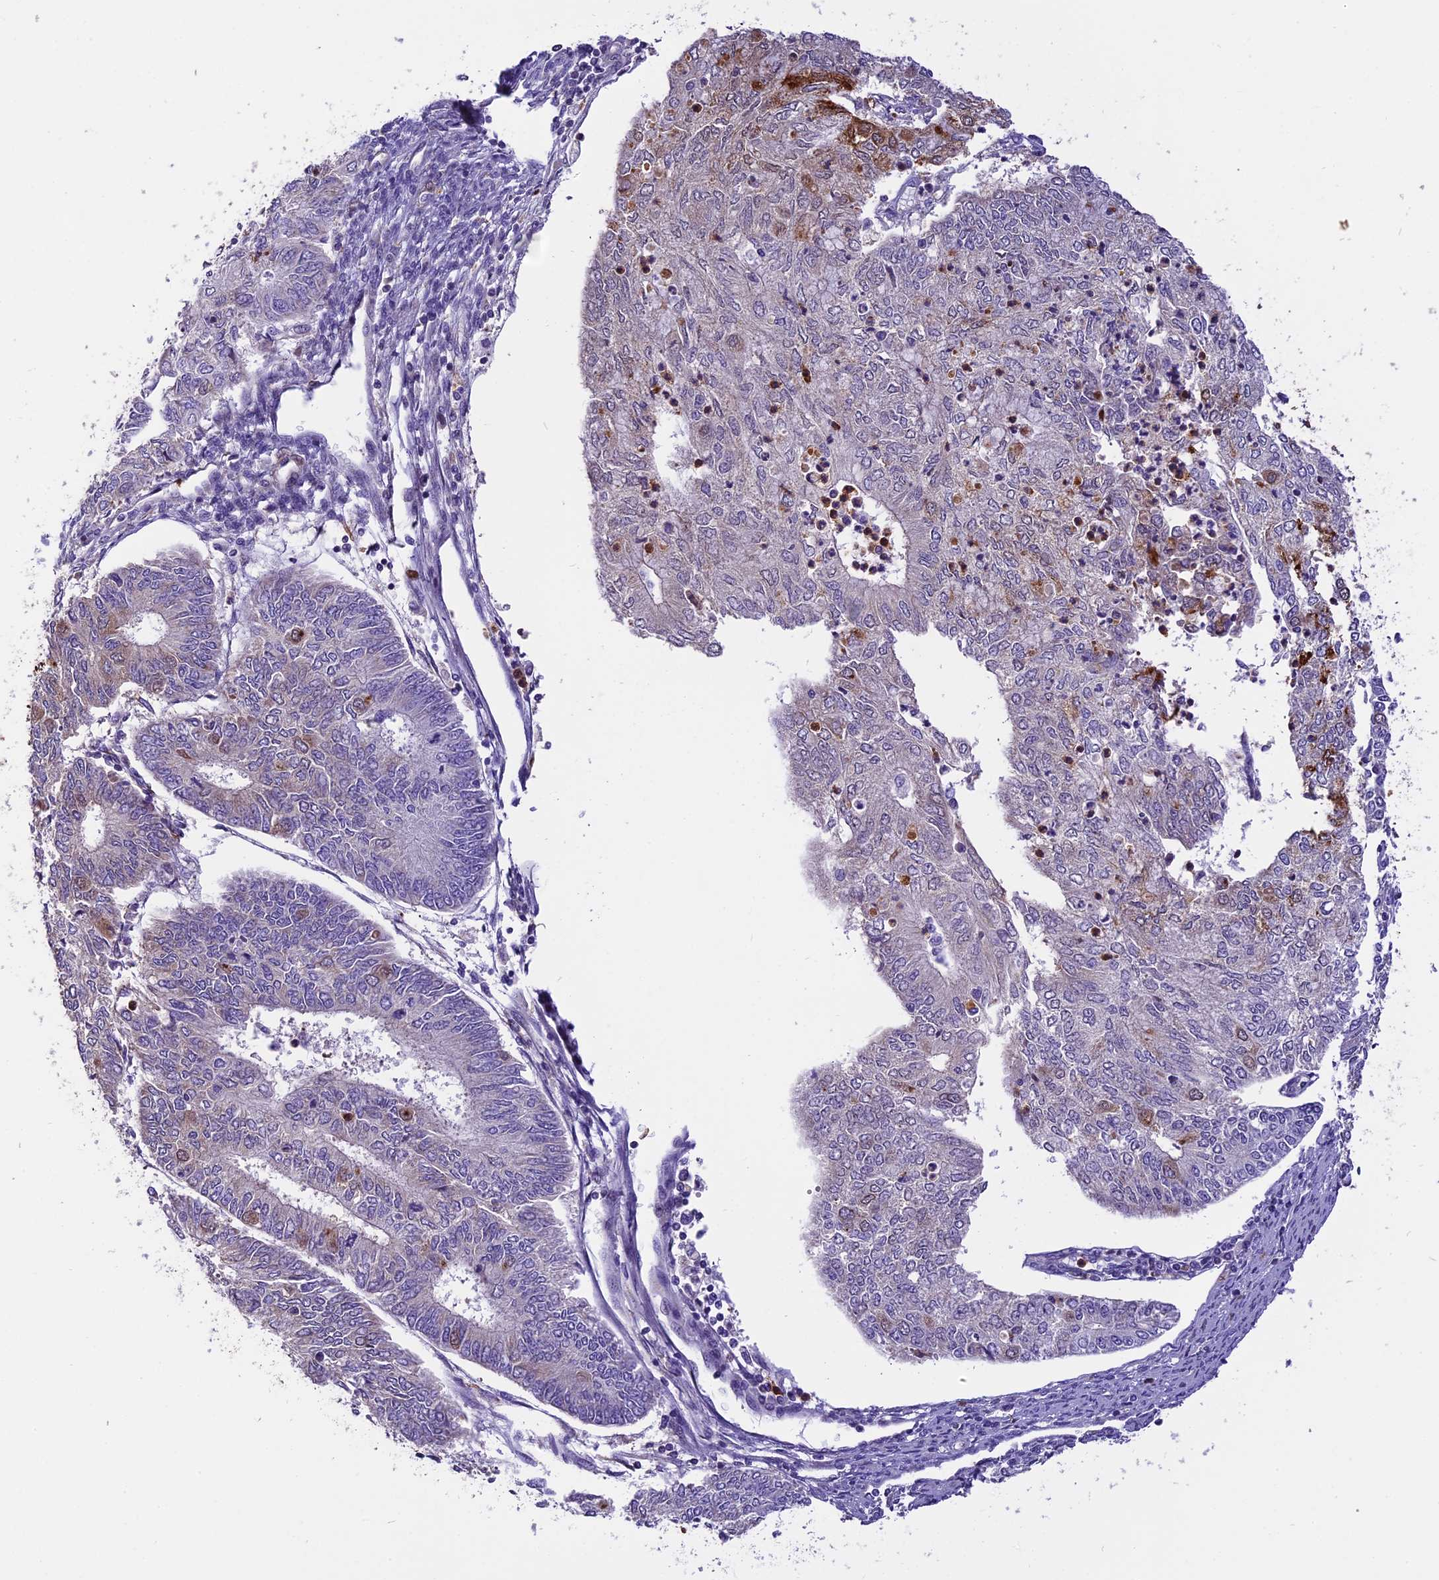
{"staining": {"intensity": "moderate", "quantity": "<25%", "location": "cytoplasmic/membranous,nuclear"}, "tissue": "endometrial cancer", "cell_type": "Tumor cells", "image_type": "cancer", "snomed": [{"axis": "morphology", "description": "Adenocarcinoma, NOS"}, {"axis": "topography", "description": "Endometrium"}], "caption": "Immunohistochemical staining of endometrial adenocarcinoma reveals low levels of moderate cytoplasmic/membranous and nuclear protein staining in about <25% of tumor cells.", "gene": "MAP3K7CL", "patient": {"sex": "female", "age": 68}}